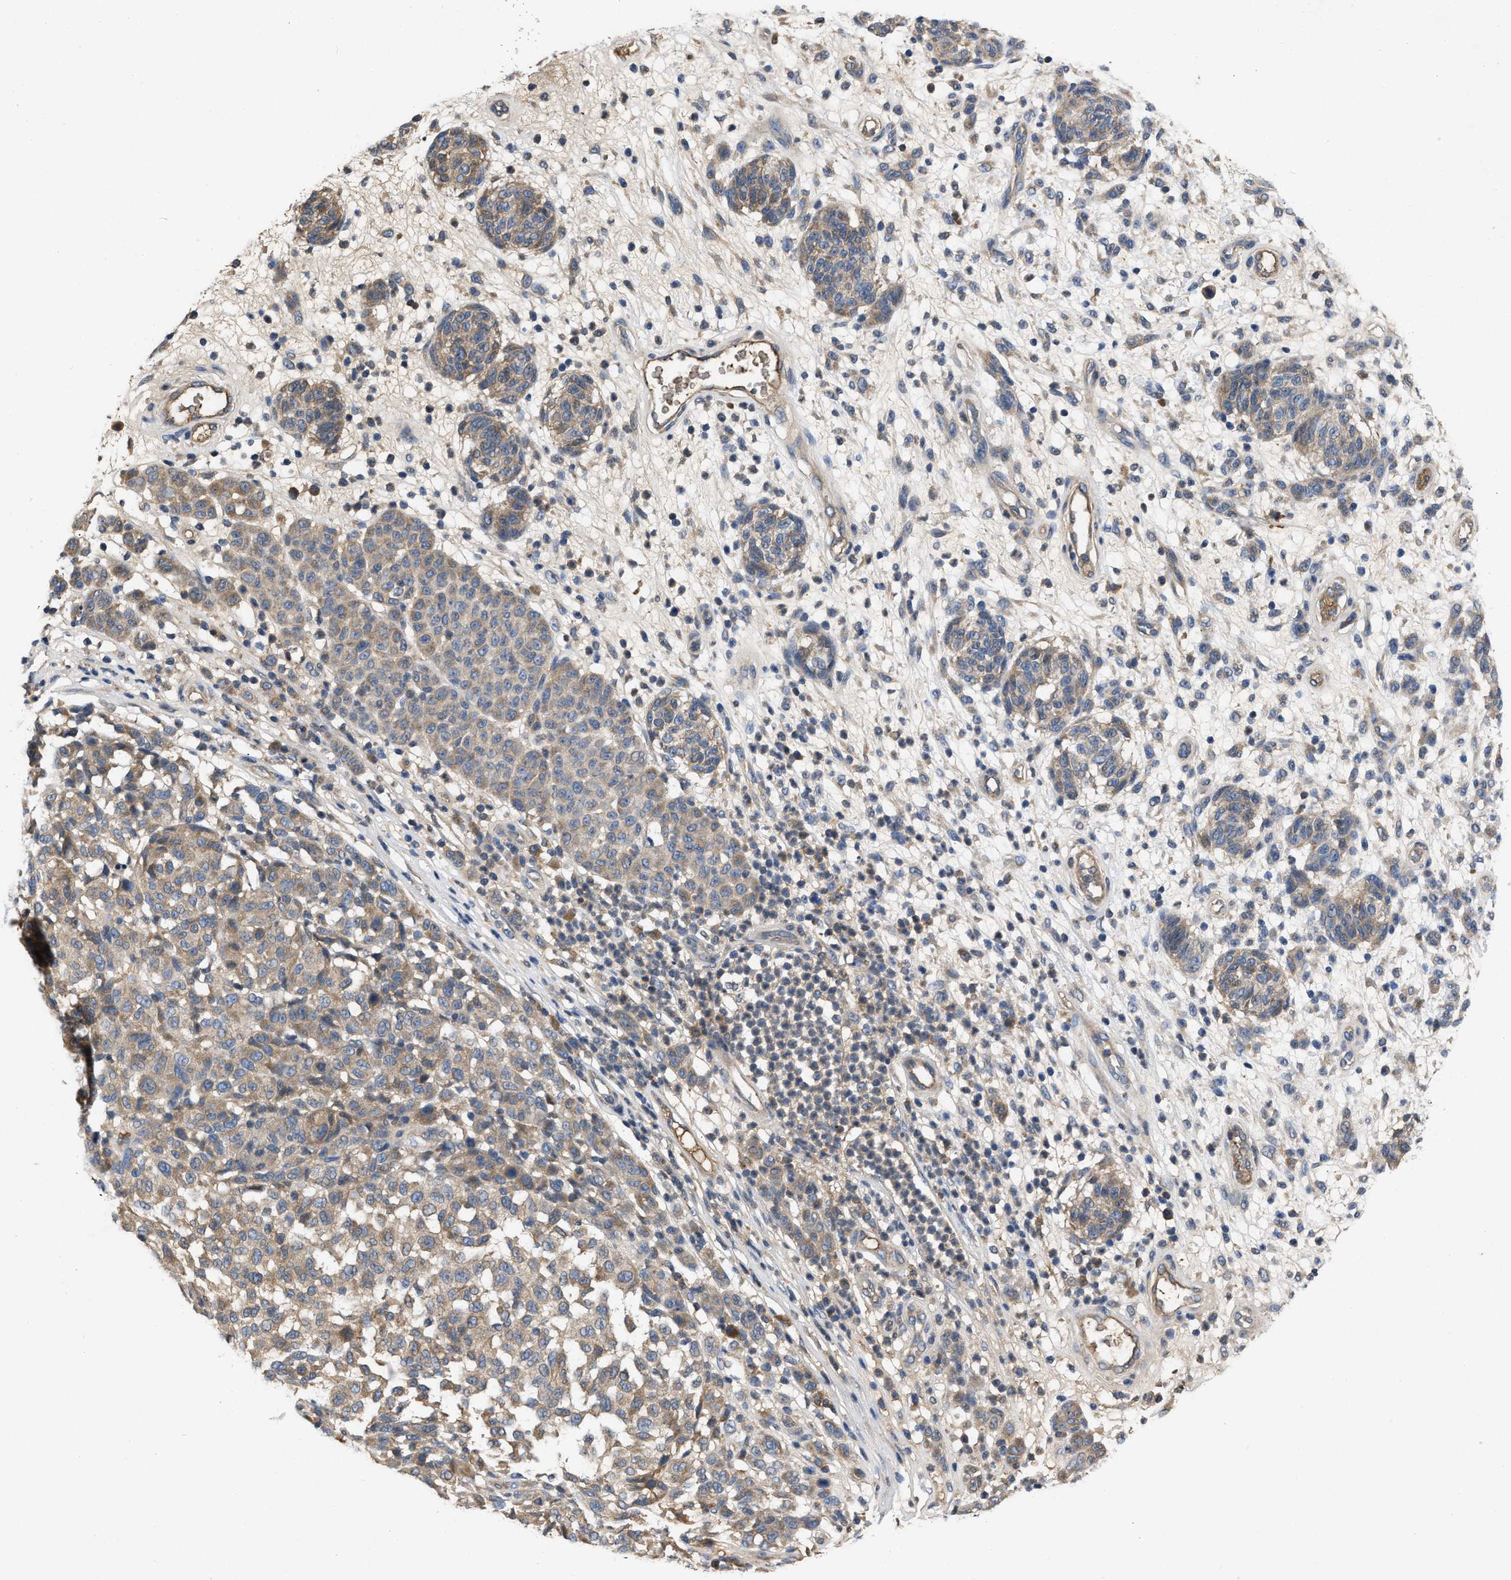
{"staining": {"intensity": "moderate", "quantity": ">75%", "location": "cytoplasmic/membranous"}, "tissue": "melanoma", "cell_type": "Tumor cells", "image_type": "cancer", "snomed": [{"axis": "morphology", "description": "Malignant melanoma, NOS"}, {"axis": "topography", "description": "Skin"}], "caption": "Immunohistochemical staining of human melanoma displays medium levels of moderate cytoplasmic/membranous expression in about >75% of tumor cells.", "gene": "VPS4A", "patient": {"sex": "male", "age": 59}}